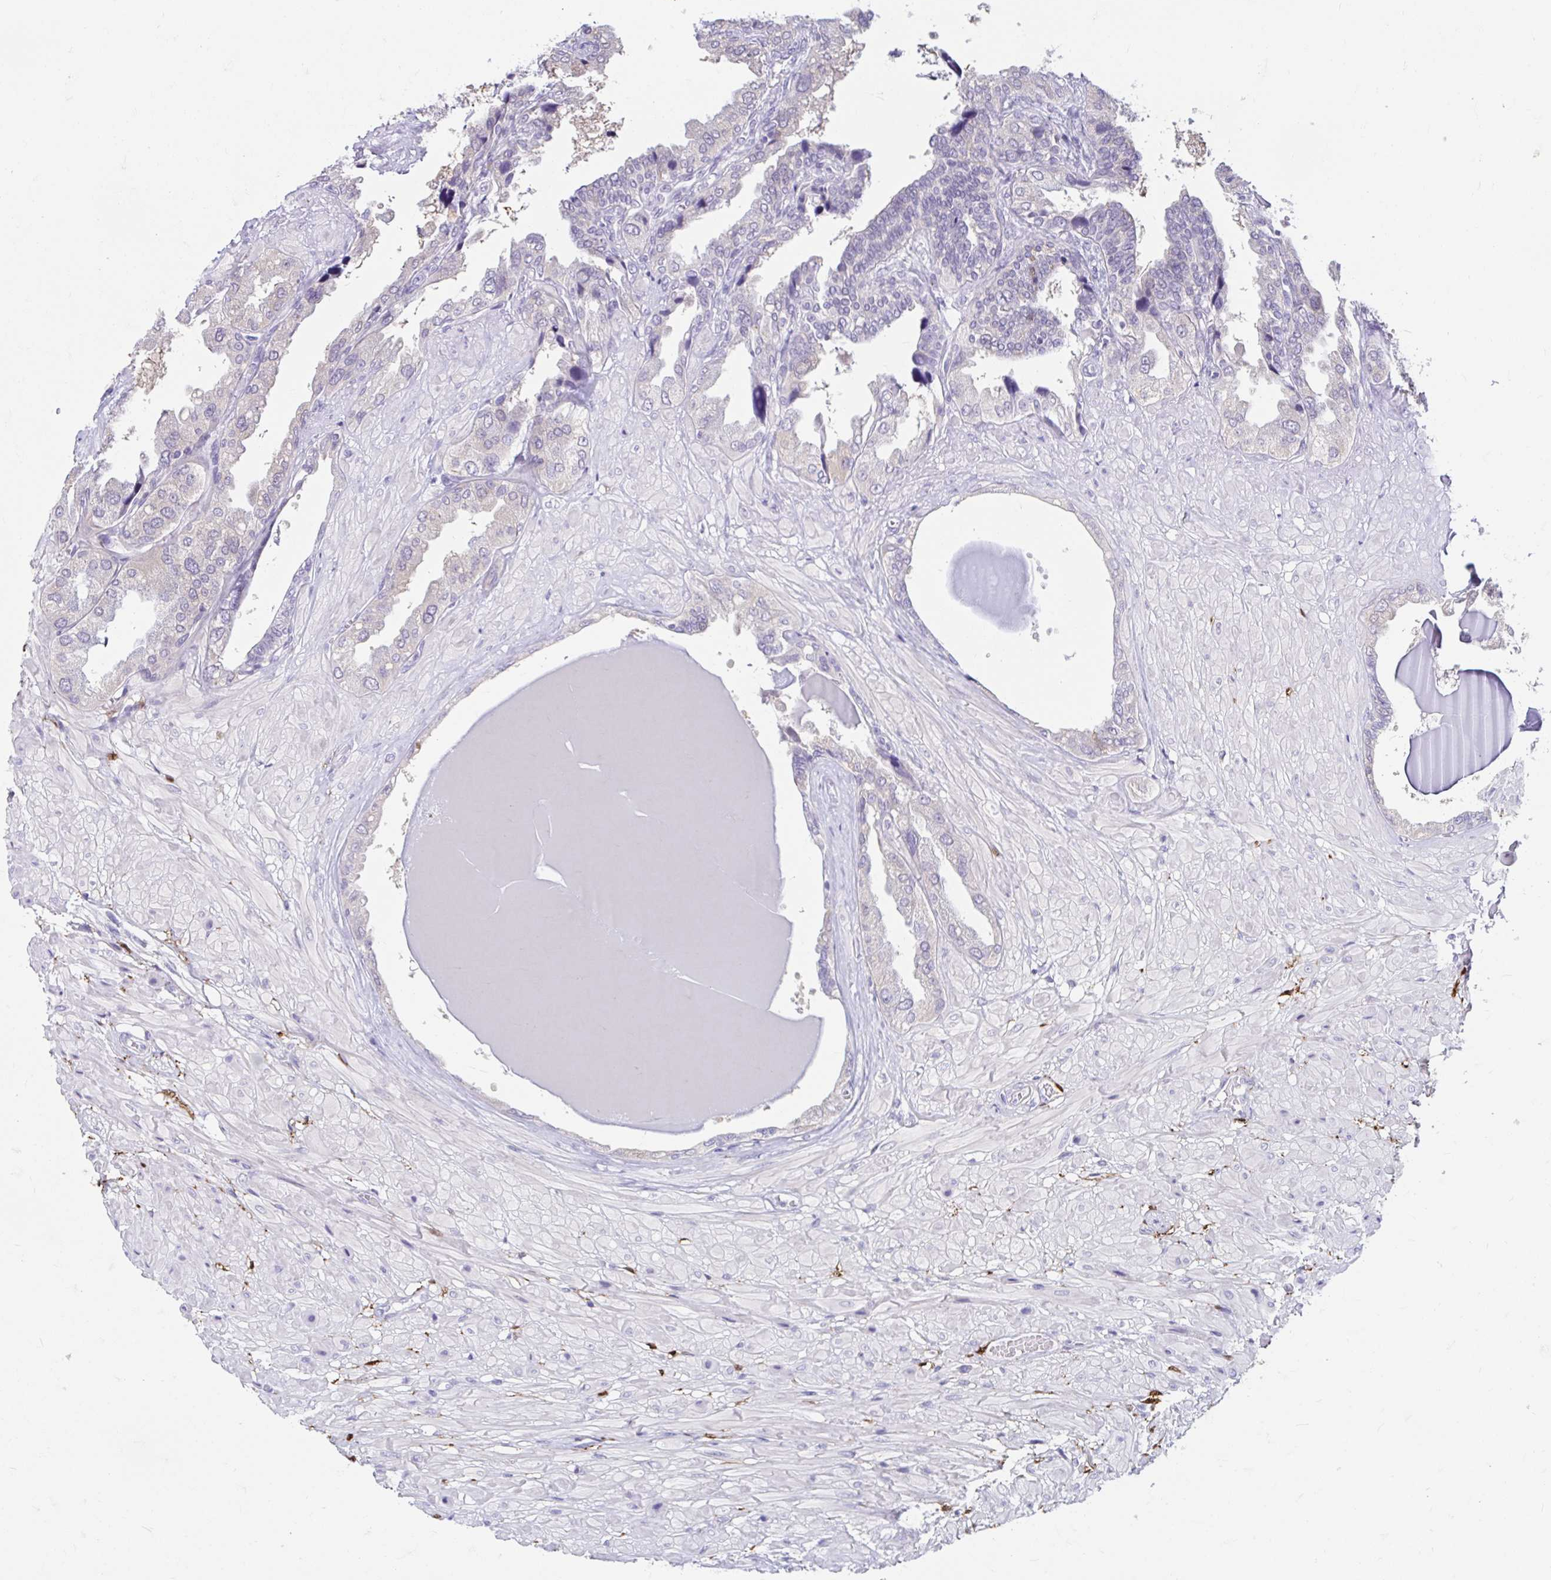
{"staining": {"intensity": "weak", "quantity": "<25%", "location": "cytoplasmic/membranous"}, "tissue": "seminal vesicle", "cell_type": "Glandular cells", "image_type": "normal", "snomed": [{"axis": "morphology", "description": "Normal tissue, NOS"}, {"axis": "topography", "description": "Seminal veicle"}], "caption": "Immunohistochemical staining of normal human seminal vesicle exhibits no significant positivity in glandular cells.", "gene": "ADH1A", "patient": {"sex": "male", "age": 55}}